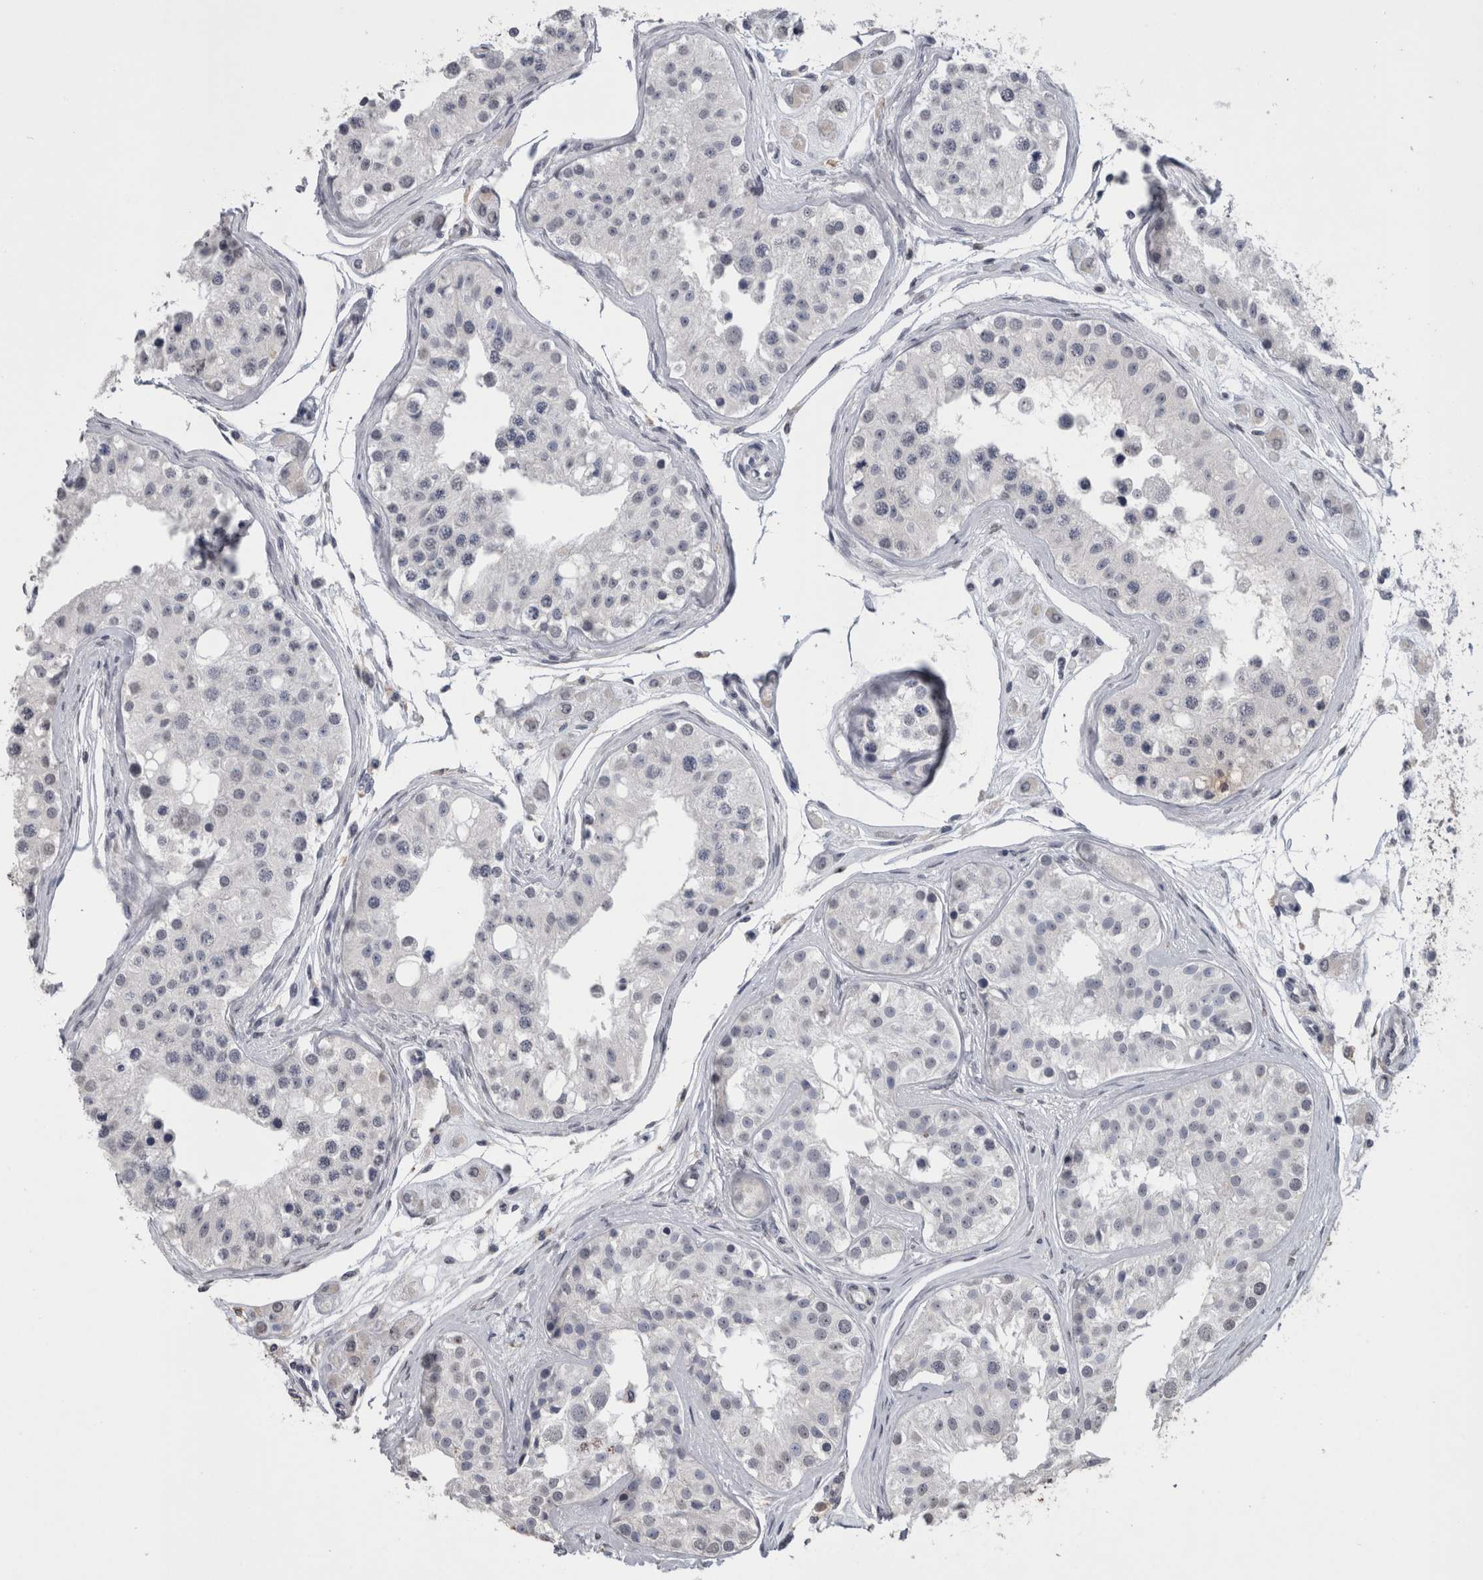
{"staining": {"intensity": "negative", "quantity": "none", "location": "none"}, "tissue": "testis", "cell_type": "Cells in seminiferous ducts", "image_type": "normal", "snomed": [{"axis": "morphology", "description": "Normal tissue, NOS"}, {"axis": "morphology", "description": "Adenocarcinoma, metastatic, NOS"}, {"axis": "topography", "description": "Testis"}], "caption": "An IHC micrograph of unremarkable testis is shown. There is no staining in cells in seminiferous ducts of testis.", "gene": "PAX5", "patient": {"sex": "male", "age": 26}}